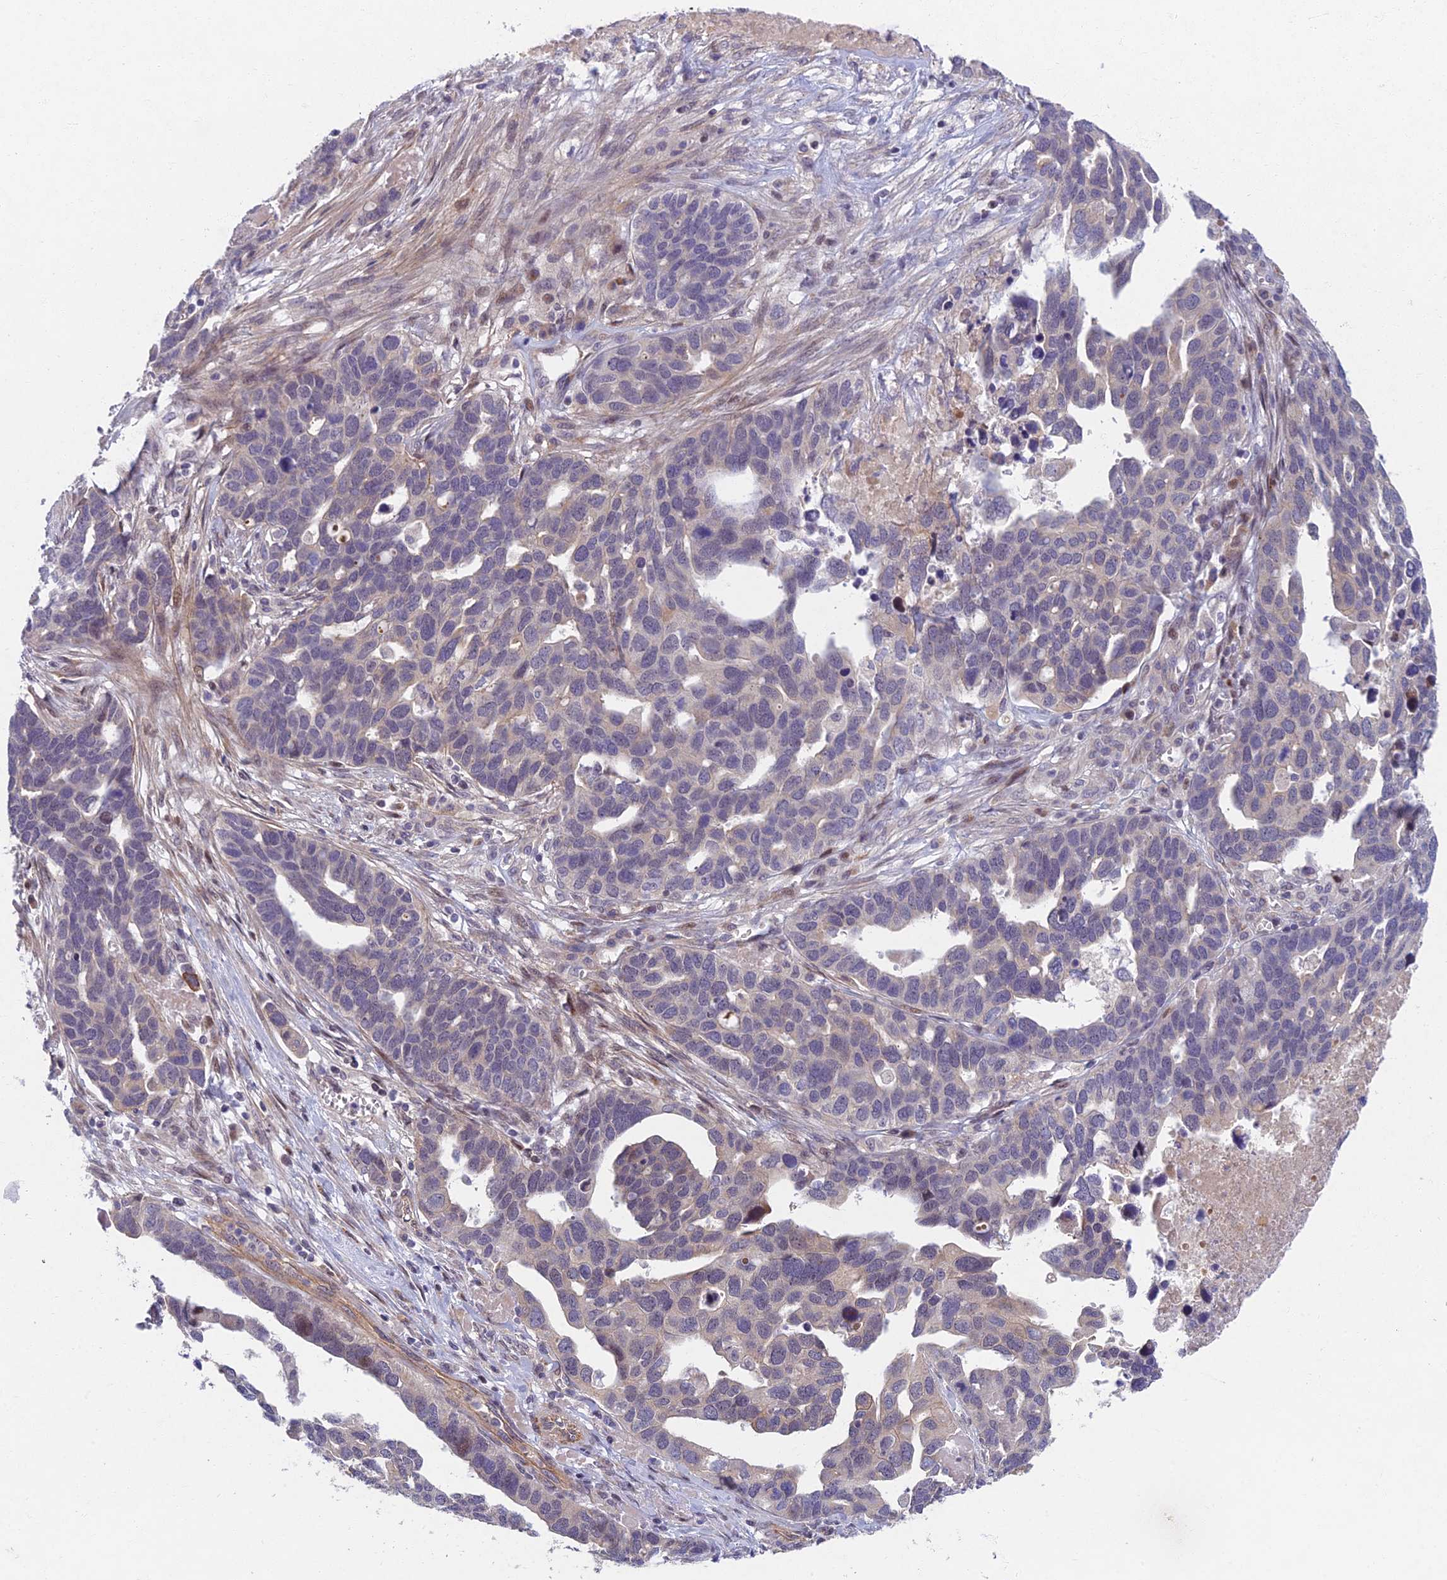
{"staining": {"intensity": "negative", "quantity": "none", "location": "none"}, "tissue": "ovarian cancer", "cell_type": "Tumor cells", "image_type": "cancer", "snomed": [{"axis": "morphology", "description": "Cystadenocarcinoma, serous, NOS"}, {"axis": "topography", "description": "Ovary"}], "caption": "Immunohistochemical staining of serous cystadenocarcinoma (ovarian) shows no significant positivity in tumor cells.", "gene": "RHBDL2", "patient": {"sex": "female", "age": 54}}